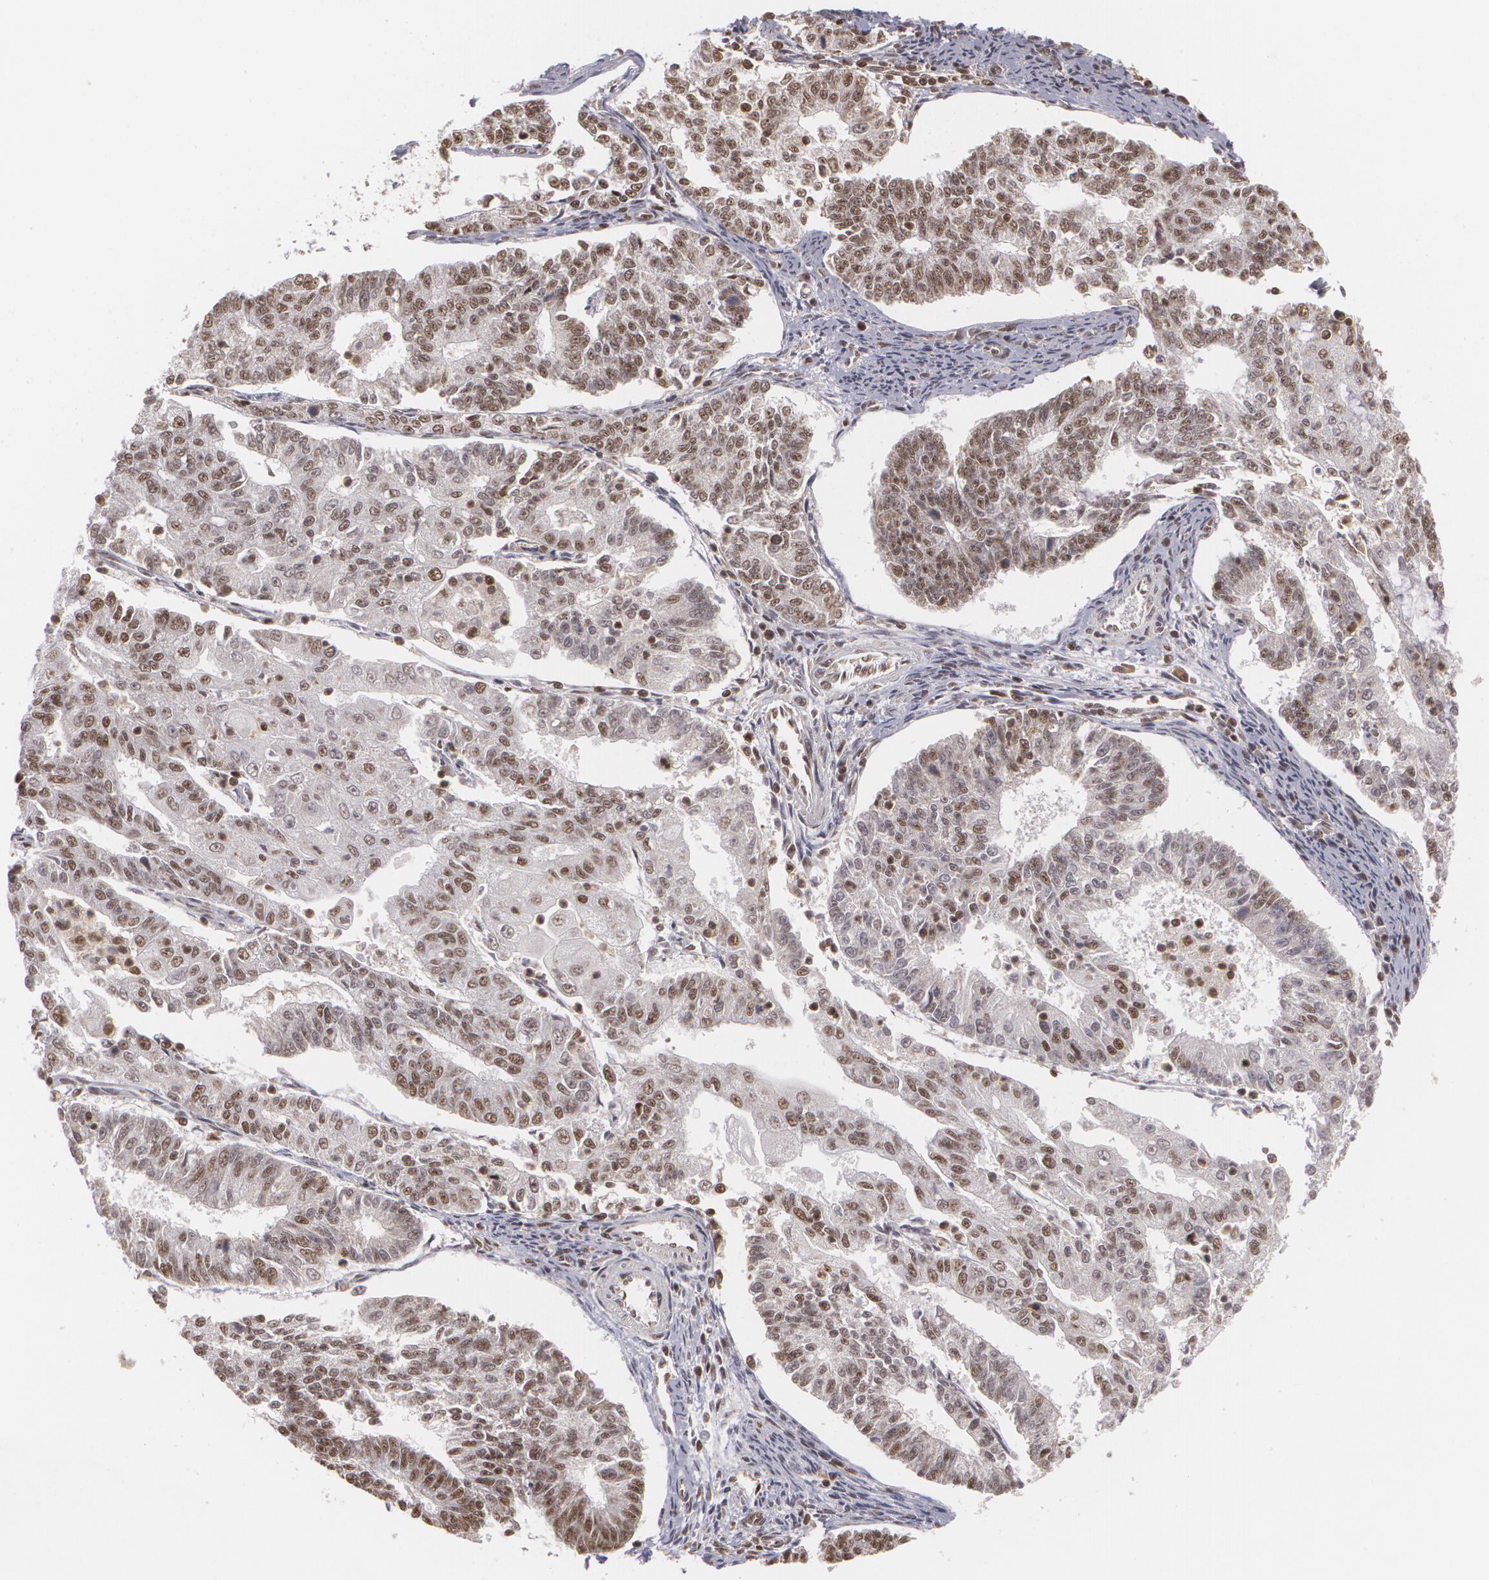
{"staining": {"intensity": "moderate", "quantity": "25%-75%", "location": "nuclear"}, "tissue": "endometrial cancer", "cell_type": "Tumor cells", "image_type": "cancer", "snomed": [{"axis": "morphology", "description": "Adenocarcinoma, NOS"}, {"axis": "topography", "description": "Endometrium"}], "caption": "Protein positivity by immunohistochemistry (IHC) demonstrates moderate nuclear staining in approximately 25%-75% of tumor cells in adenocarcinoma (endometrial).", "gene": "MXD1", "patient": {"sex": "female", "age": 56}}